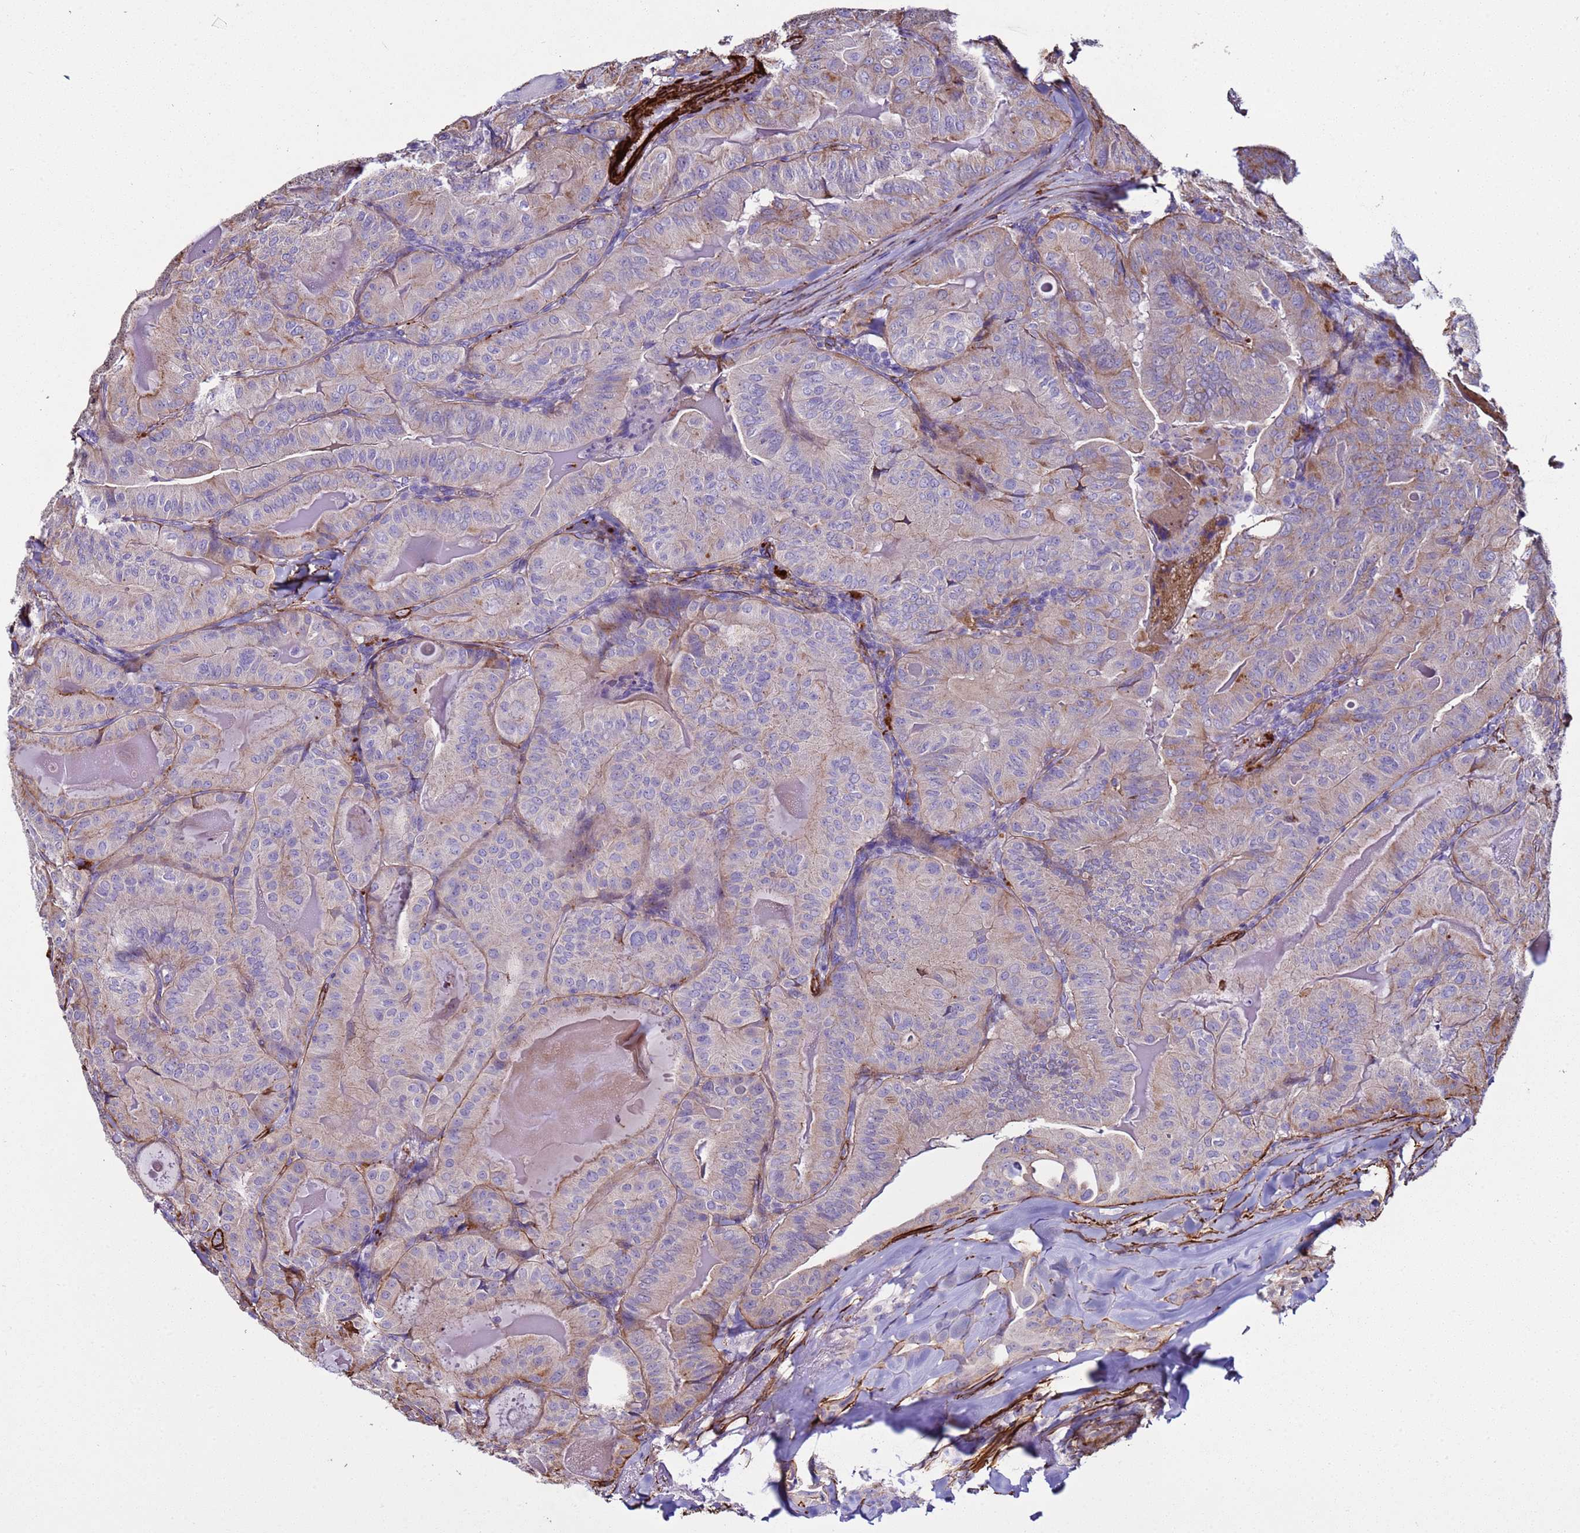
{"staining": {"intensity": "weak", "quantity": "<25%", "location": "cytoplasmic/membranous"}, "tissue": "thyroid cancer", "cell_type": "Tumor cells", "image_type": "cancer", "snomed": [{"axis": "morphology", "description": "Papillary adenocarcinoma, NOS"}, {"axis": "topography", "description": "Thyroid gland"}], "caption": "This is a image of immunohistochemistry (IHC) staining of thyroid cancer, which shows no staining in tumor cells.", "gene": "RABL2B", "patient": {"sex": "female", "age": 68}}